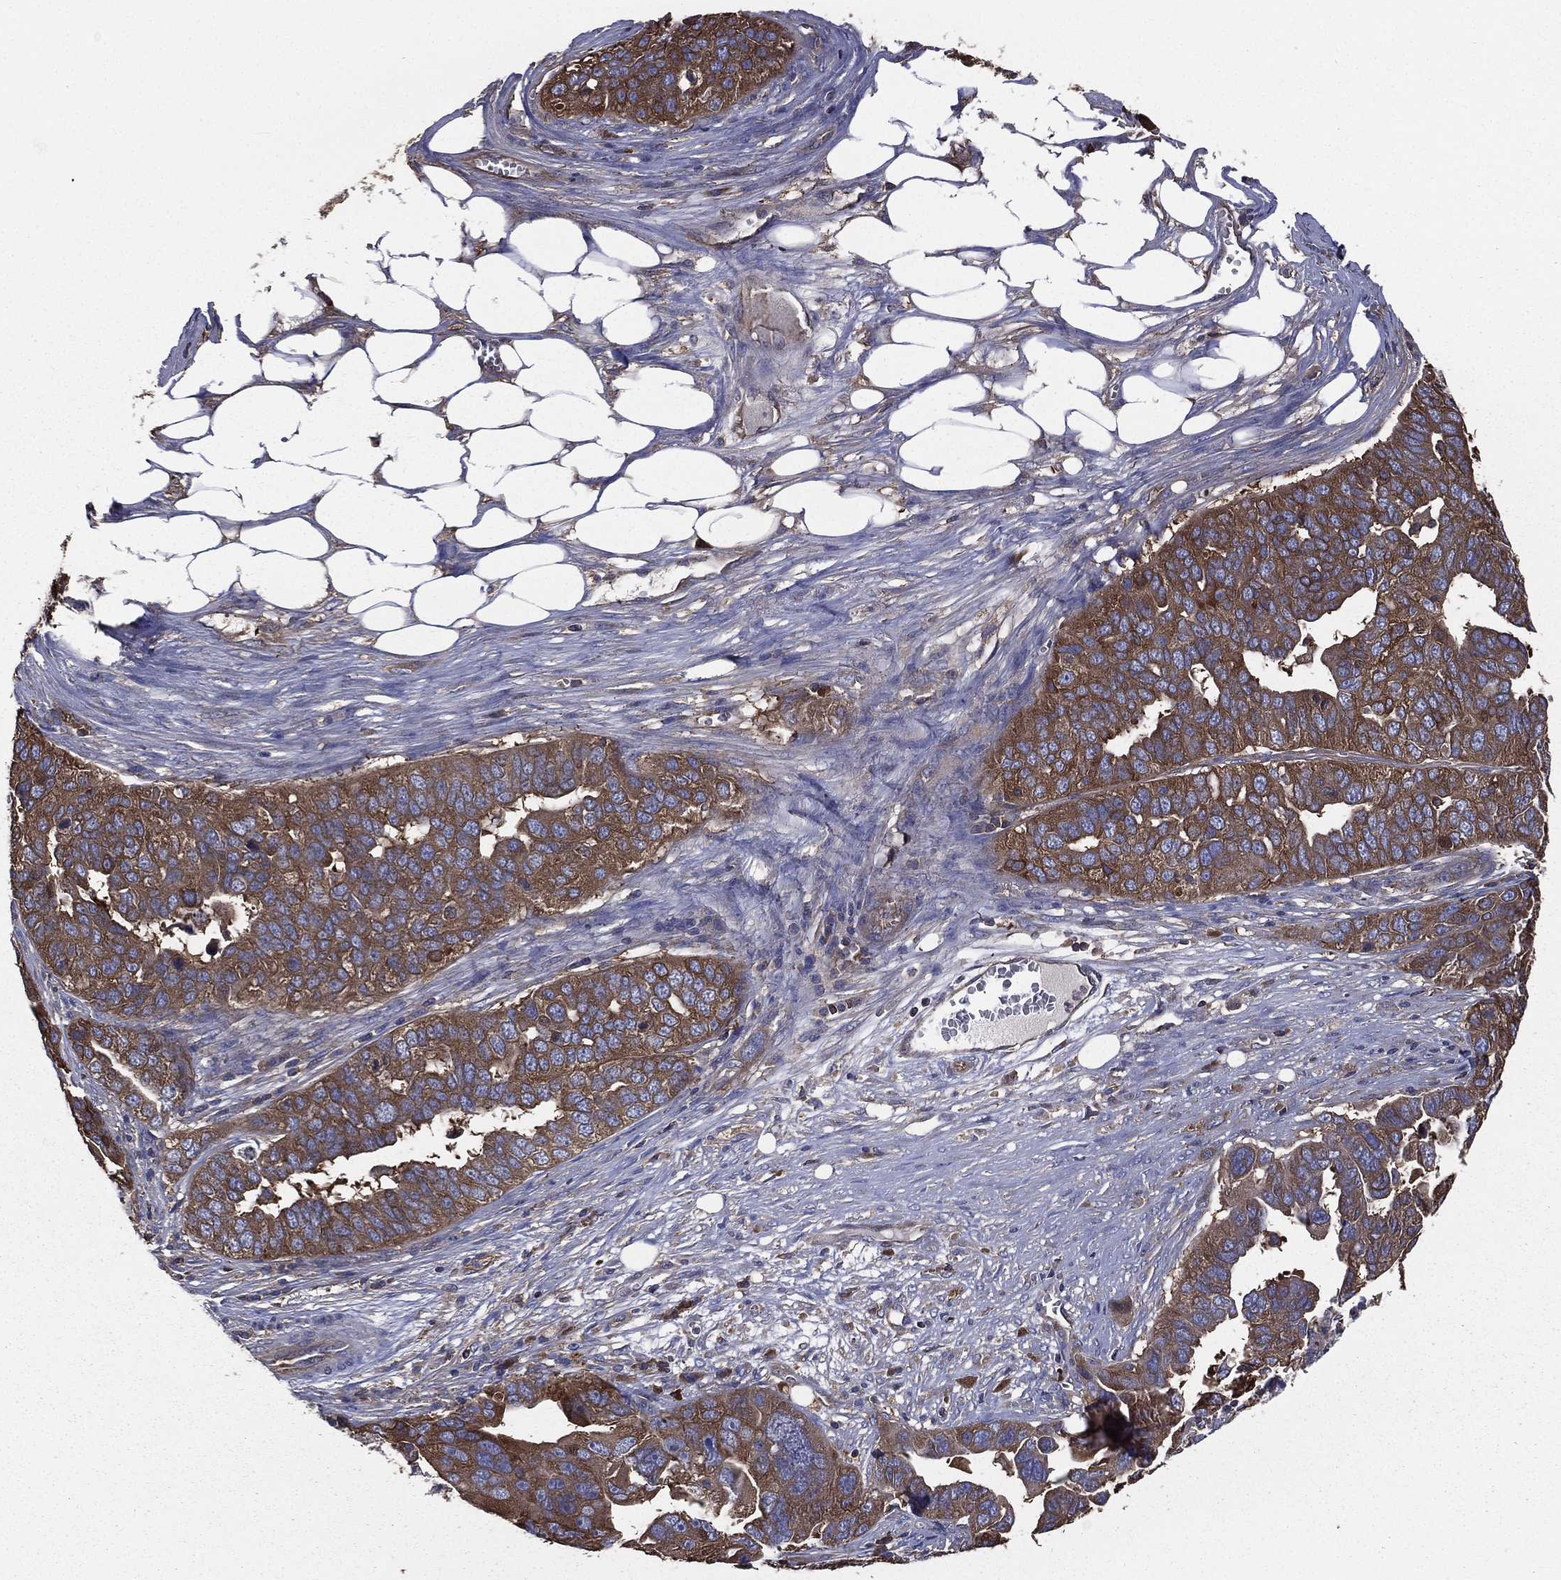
{"staining": {"intensity": "strong", "quantity": ">75%", "location": "cytoplasmic/membranous"}, "tissue": "ovarian cancer", "cell_type": "Tumor cells", "image_type": "cancer", "snomed": [{"axis": "morphology", "description": "Carcinoma, endometroid"}, {"axis": "topography", "description": "Soft tissue"}, {"axis": "topography", "description": "Ovary"}], "caption": "Immunohistochemical staining of ovarian cancer reveals high levels of strong cytoplasmic/membranous expression in approximately >75% of tumor cells.", "gene": "SARS1", "patient": {"sex": "female", "age": 52}}